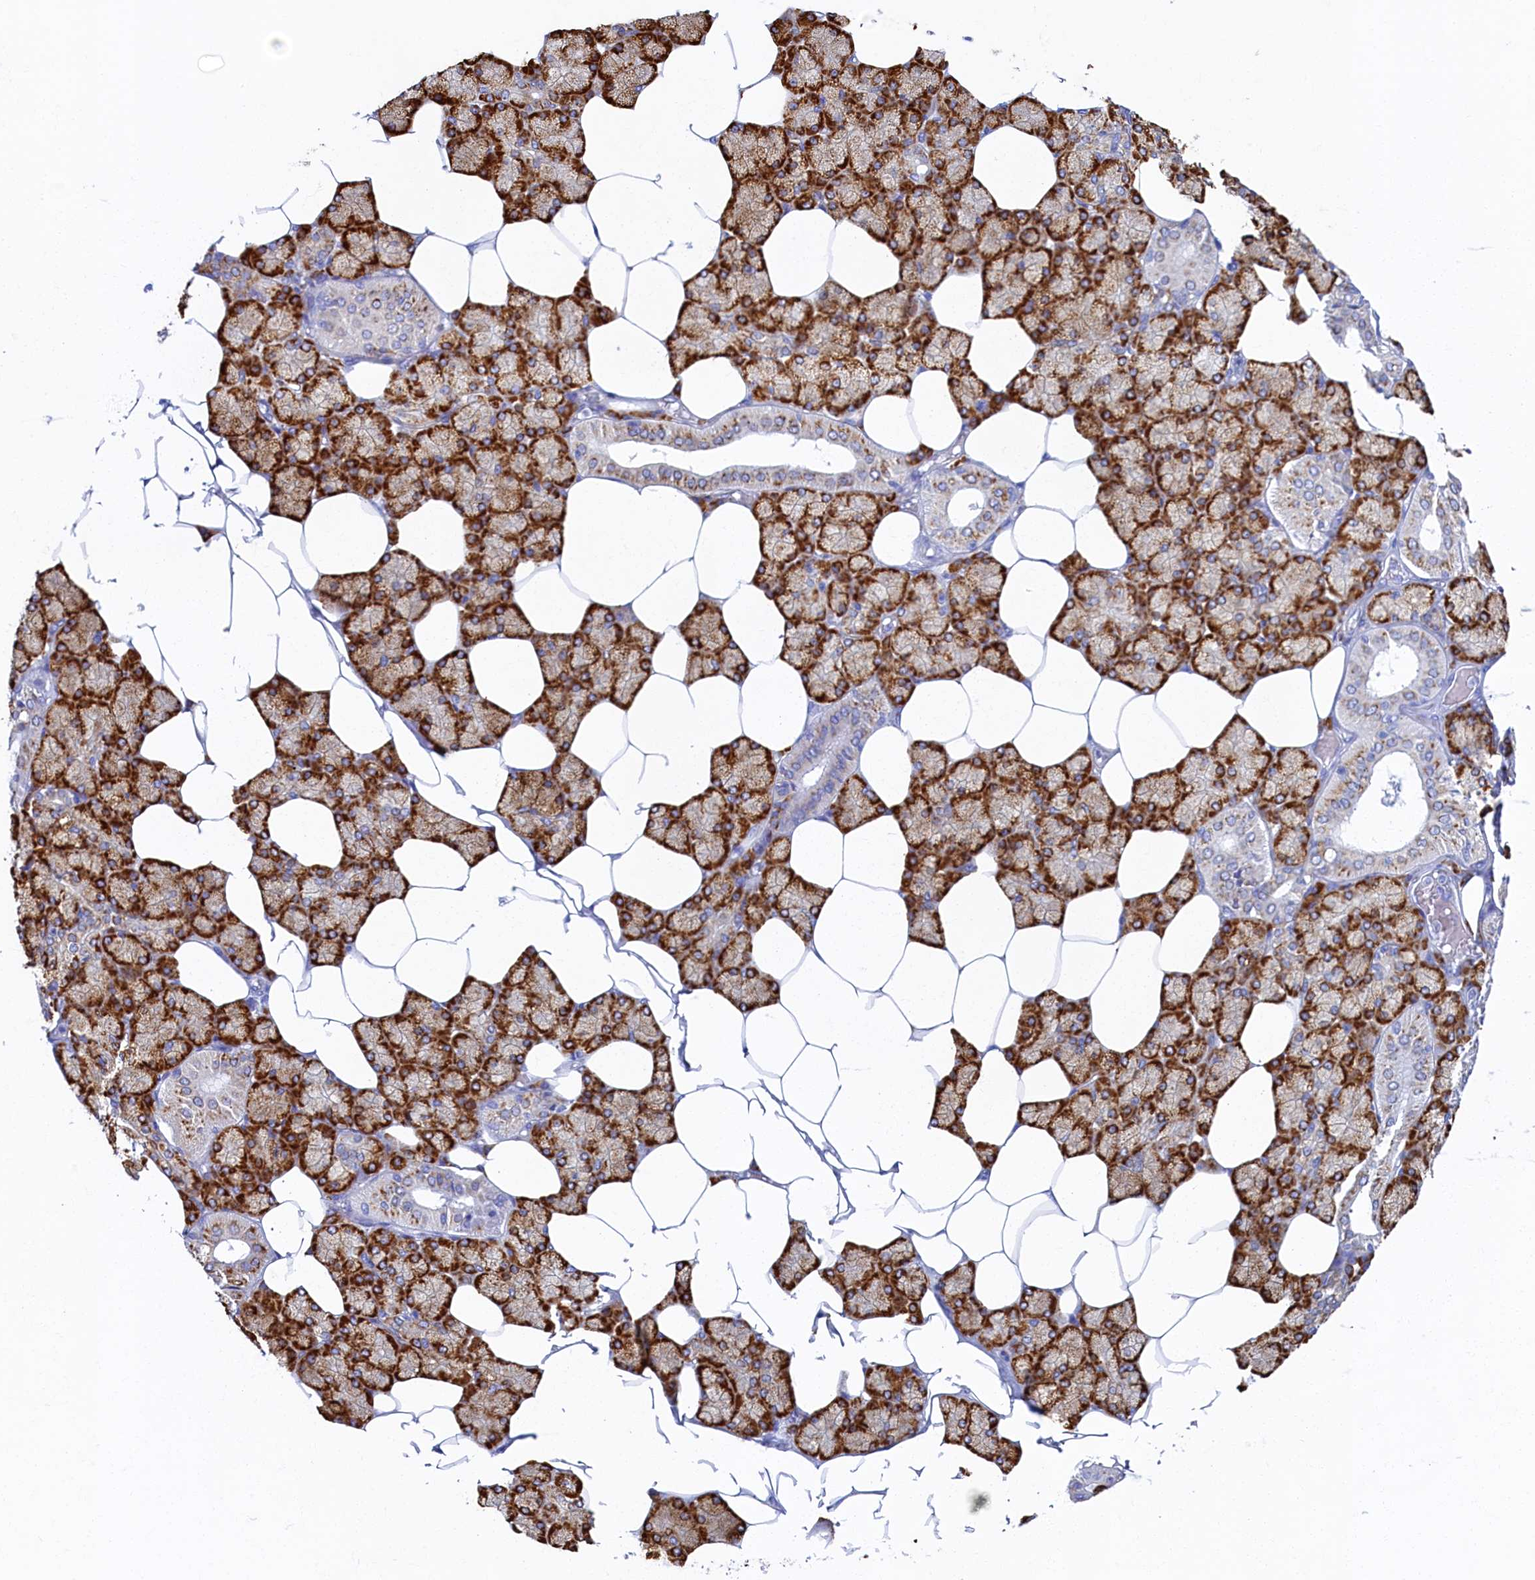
{"staining": {"intensity": "strong", "quantity": "25%-75%", "location": "cytoplasmic/membranous"}, "tissue": "salivary gland", "cell_type": "Glandular cells", "image_type": "normal", "snomed": [{"axis": "morphology", "description": "Normal tissue, NOS"}, {"axis": "topography", "description": "Salivary gland"}], "caption": "Immunohistochemistry micrograph of benign human salivary gland stained for a protein (brown), which displays high levels of strong cytoplasmic/membranous positivity in about 25%-75% of glandular cells.", "gene": "TMEM18", "patient": {"sex": "male", "age": 62}}